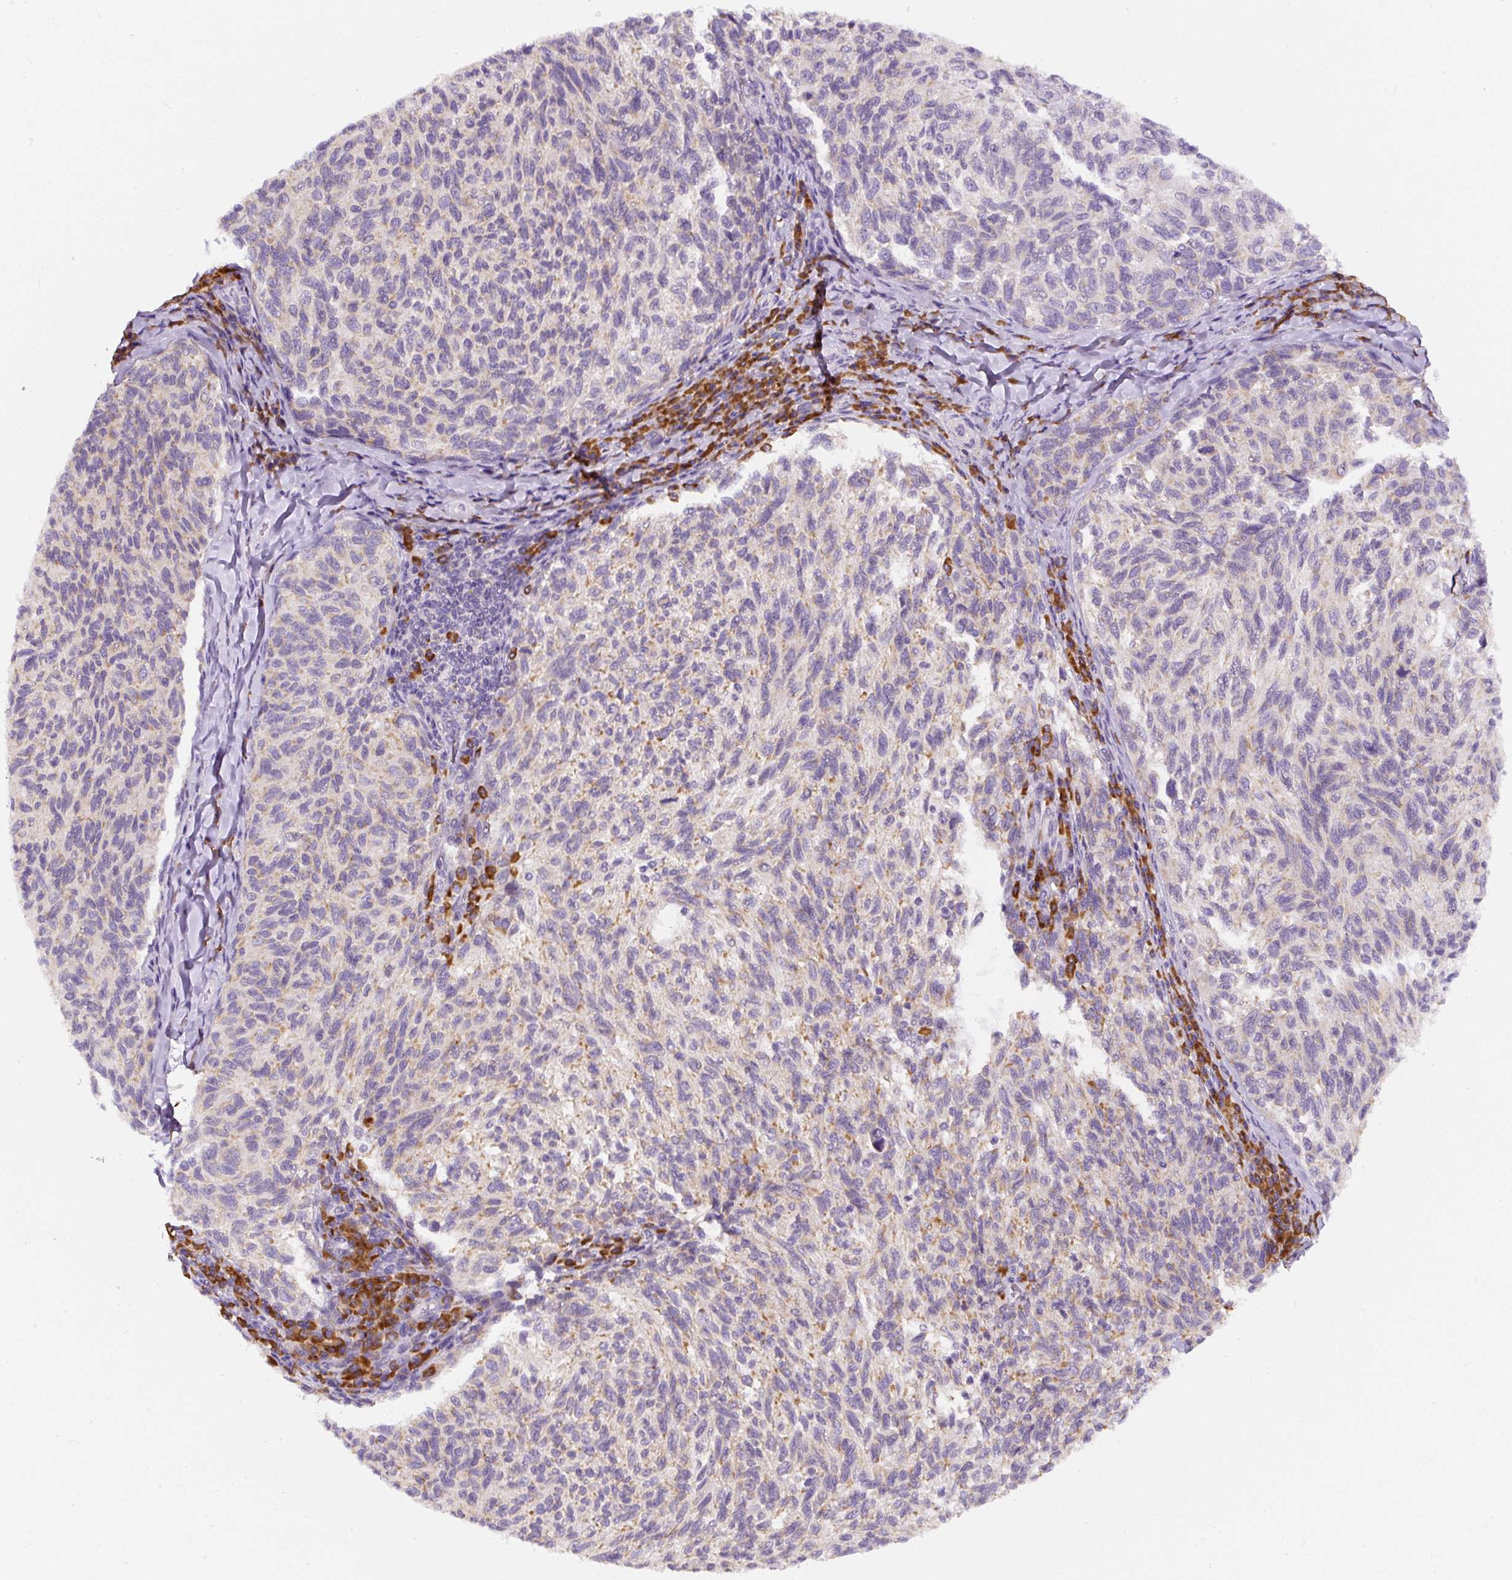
{"staining": {"intensity": "weak", "quantity": "25%-75%", "location": "cytoplasmic/membranous"}, "tissue": "melanoma", "cell_type": "Tumor cells", "image_type": "cancer", "snomed": [{"axis": "morphology", "description": "Malignant melanoma, NOS"}, {"axis": "topography", "description": "Skin"}], "caption": "Immunohistochemistry histopathology image of neoplastic tissue: human melanoma stained using immunohistochemistry (IHC) demonstrates low levels of weak protein expression localized specifically in the cytoplasmic/membranous of tumor cells, appearing as a cytoplasmic/membranous brown color.", "gene": "DDOST", "patient": {"sex": "female", "age": 73}}